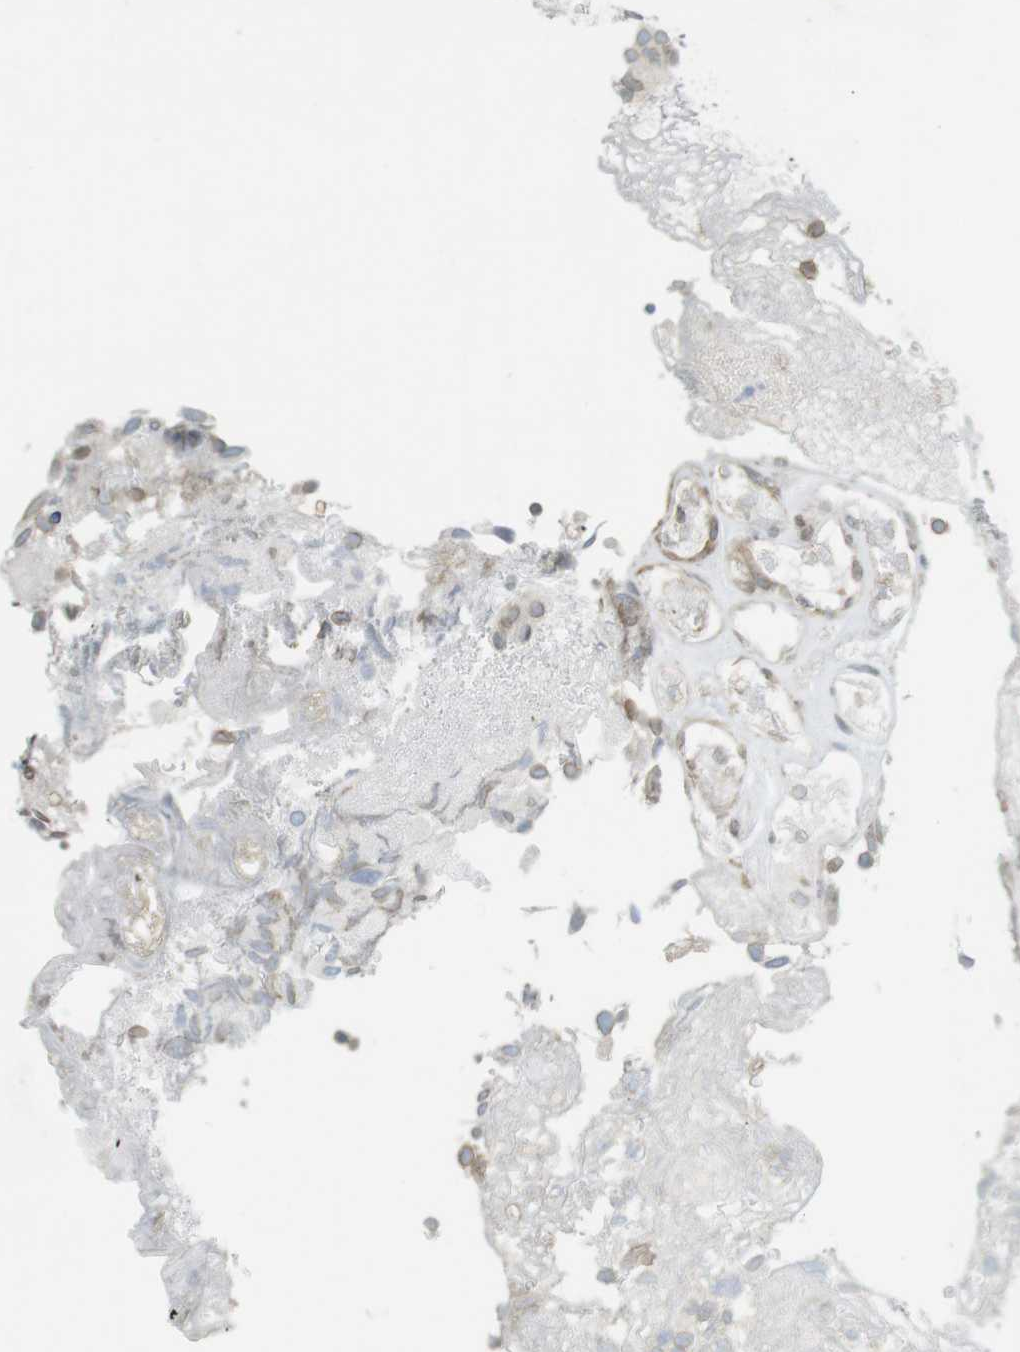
{"staining": {"intensity": "moderate", "quantity": "25%-75%", "location": "cytoplasmic/membranous,nuclear"}, "tissue": "urothelial cancer", "cell_type": "Tumor cells", "image_type": "cancer", "snomed": [{"axis": "morphology", "description": "Urothelial carcinoma, Low grade"}, {"axis": "topography", "description": "Urinary bladder"}], "caption": "Urothelial cancer tissue reveals moderate cytoplasmic/membranous and nuclear positivity in approximately 25%-75% of tumor cells, visualized by immunohistochemistry. (DAB IHC with brightfield microscopy, high magnification).", "gene": "ARL6IP6", "patient": {"sex": "male", "age": 78}}